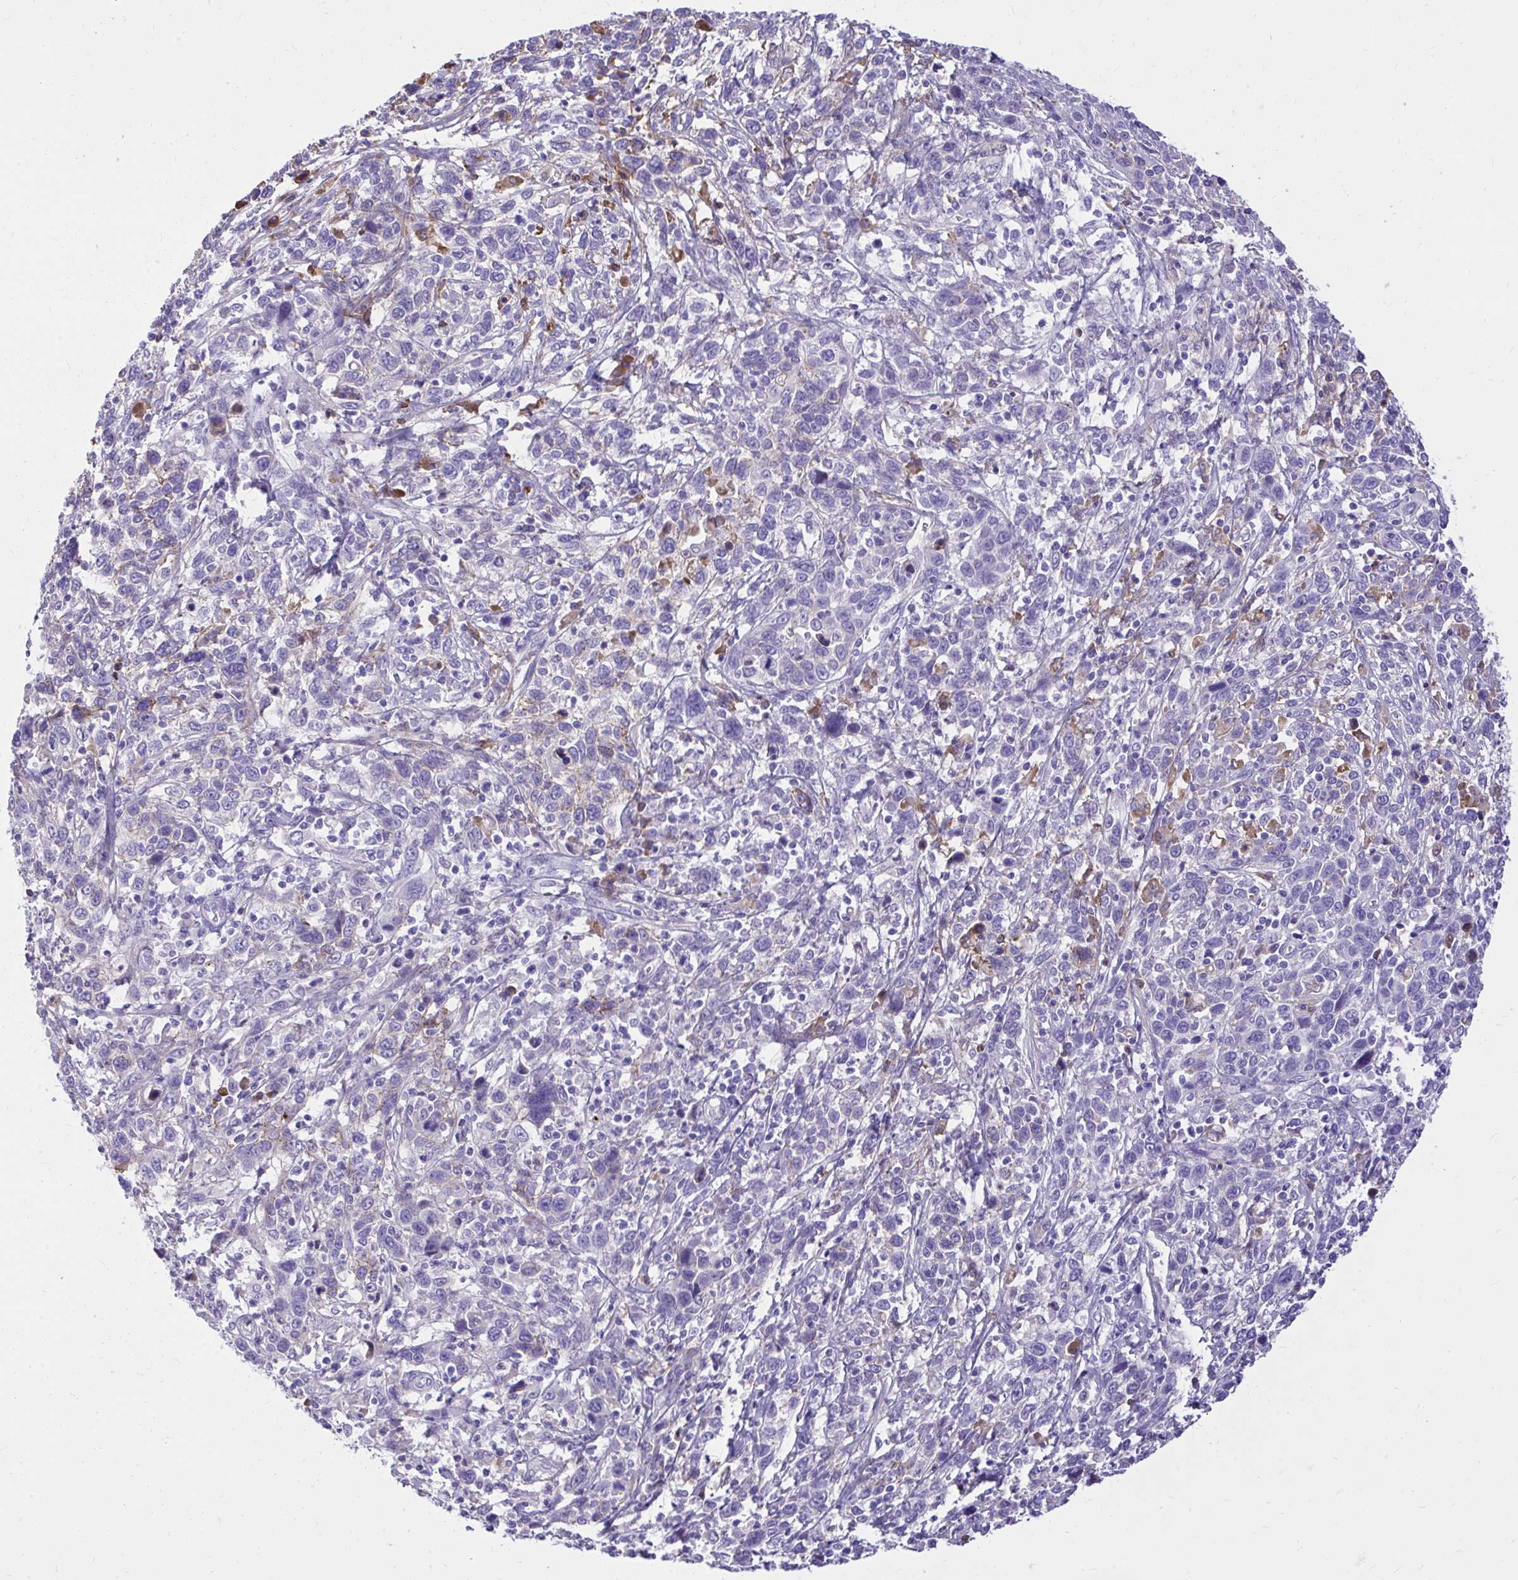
{"staining": {"intensity": "negative", "quantity": "none", "location": "none"}, "tissue": "cervical cancer", "cell_type": "Tumor cells", "image_type": "cancer", "snomed": [{"axis": "morphology", "description": "Squamous cell carcinoma, NOS"}, {"axis": "topography", "description": "Cervix"}], "caption": "The photomicrograph demonstrates no significant positivity in tumor cells of cervical cancer (squamous cell carcinoma).", "gene": "HRG", "patient": {"sex": "female", "age": 46}}